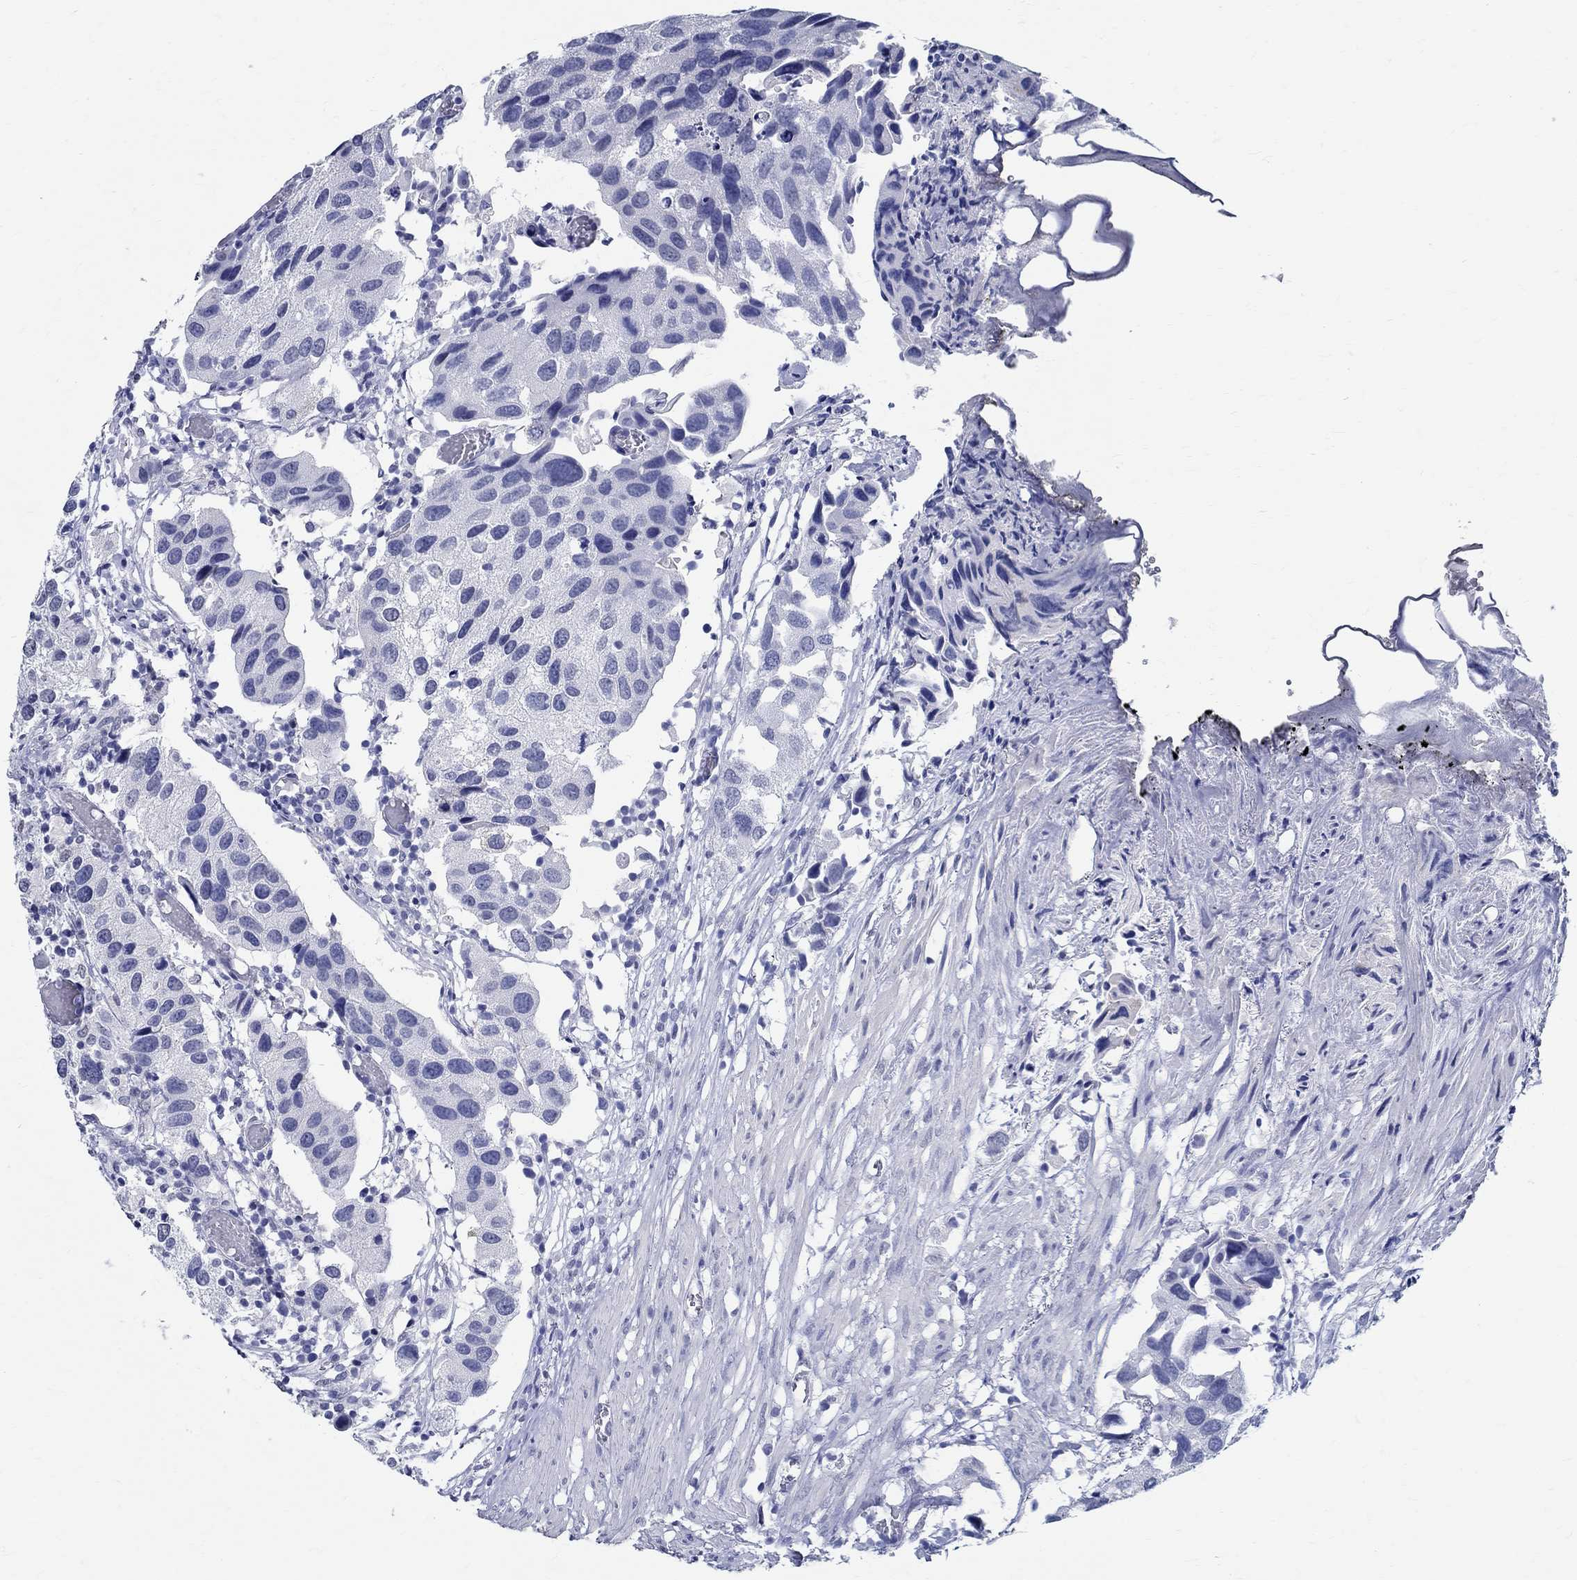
{"staining": {"intensity": "negative", "quantity": "none", "location": "none"}, "tissue": "urothelial cancer", "cell_type": "Tumor cells", "image_type": "cancer", "snomed": [{"axis": "morphology", "description": "Urothelial carcinoma, High grade"}, {"axis": "topography", "description": "Urinary bladder"}], "caption": "Tumor cells show no significant staining in urothelial cancer.", "gene": "TSPAN16", "patient": {"sex": "male", "age": 79}}